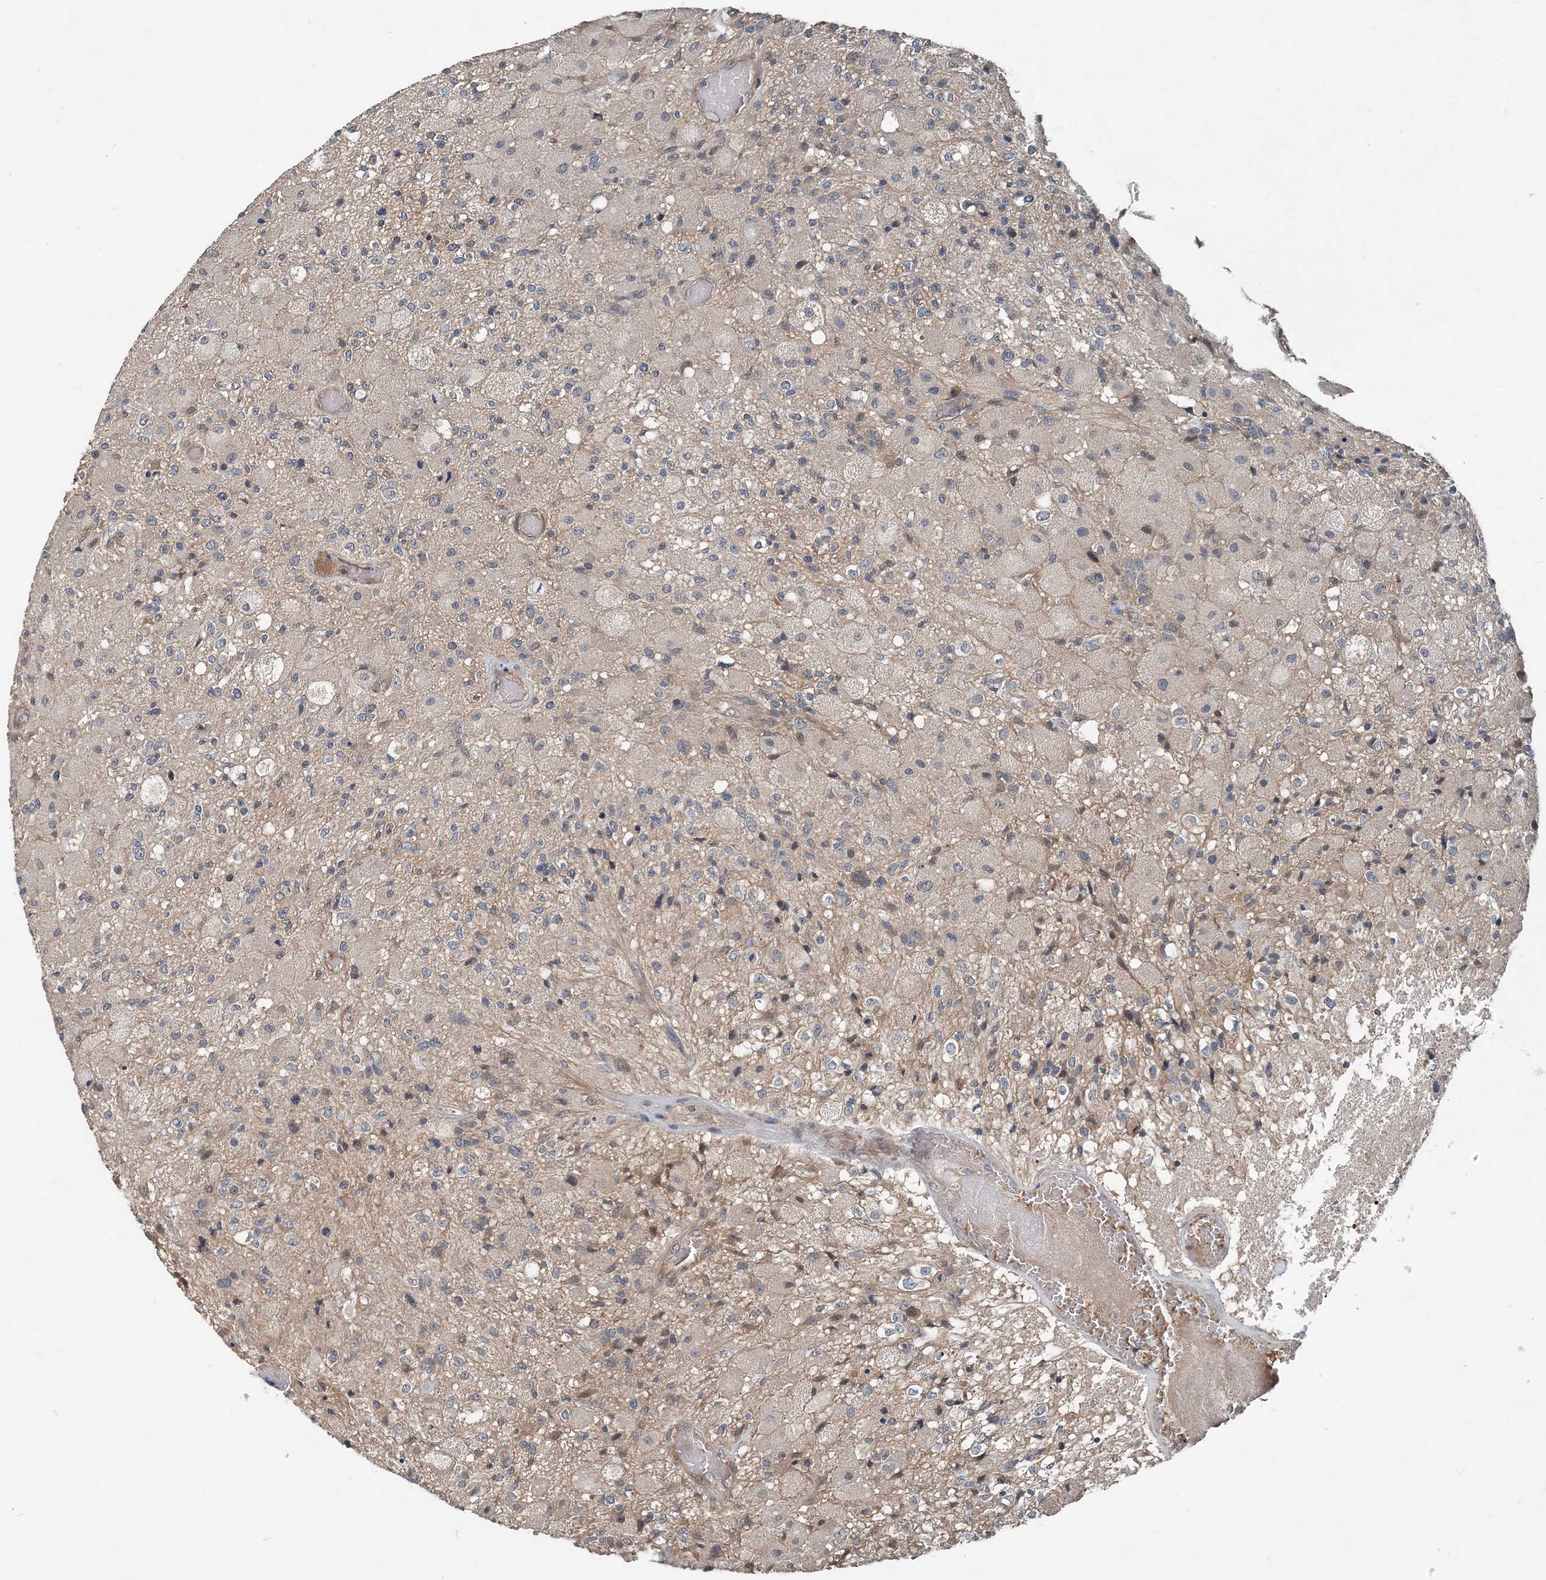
{"staining": {"intensity": "negative", "quantity": "none", "location": "none"}, "tissue": "glioma", "cell_type": "Tumor cells", "image_type": "cancer", "snomed": [{"axis": "morphology", "description": "Normal tissue, NOS"}, {"axis": "morphology", "description": "Glioma, malignant, High grade"}, {"axis": "topography", "description": "Cerebral cortex"}], "caption": "Human glioma stained for a protein using IHC exhibits no positivity in tumor cells.", "gene": "SMPD3", "patient": {"sex": "male", "age": 77}}